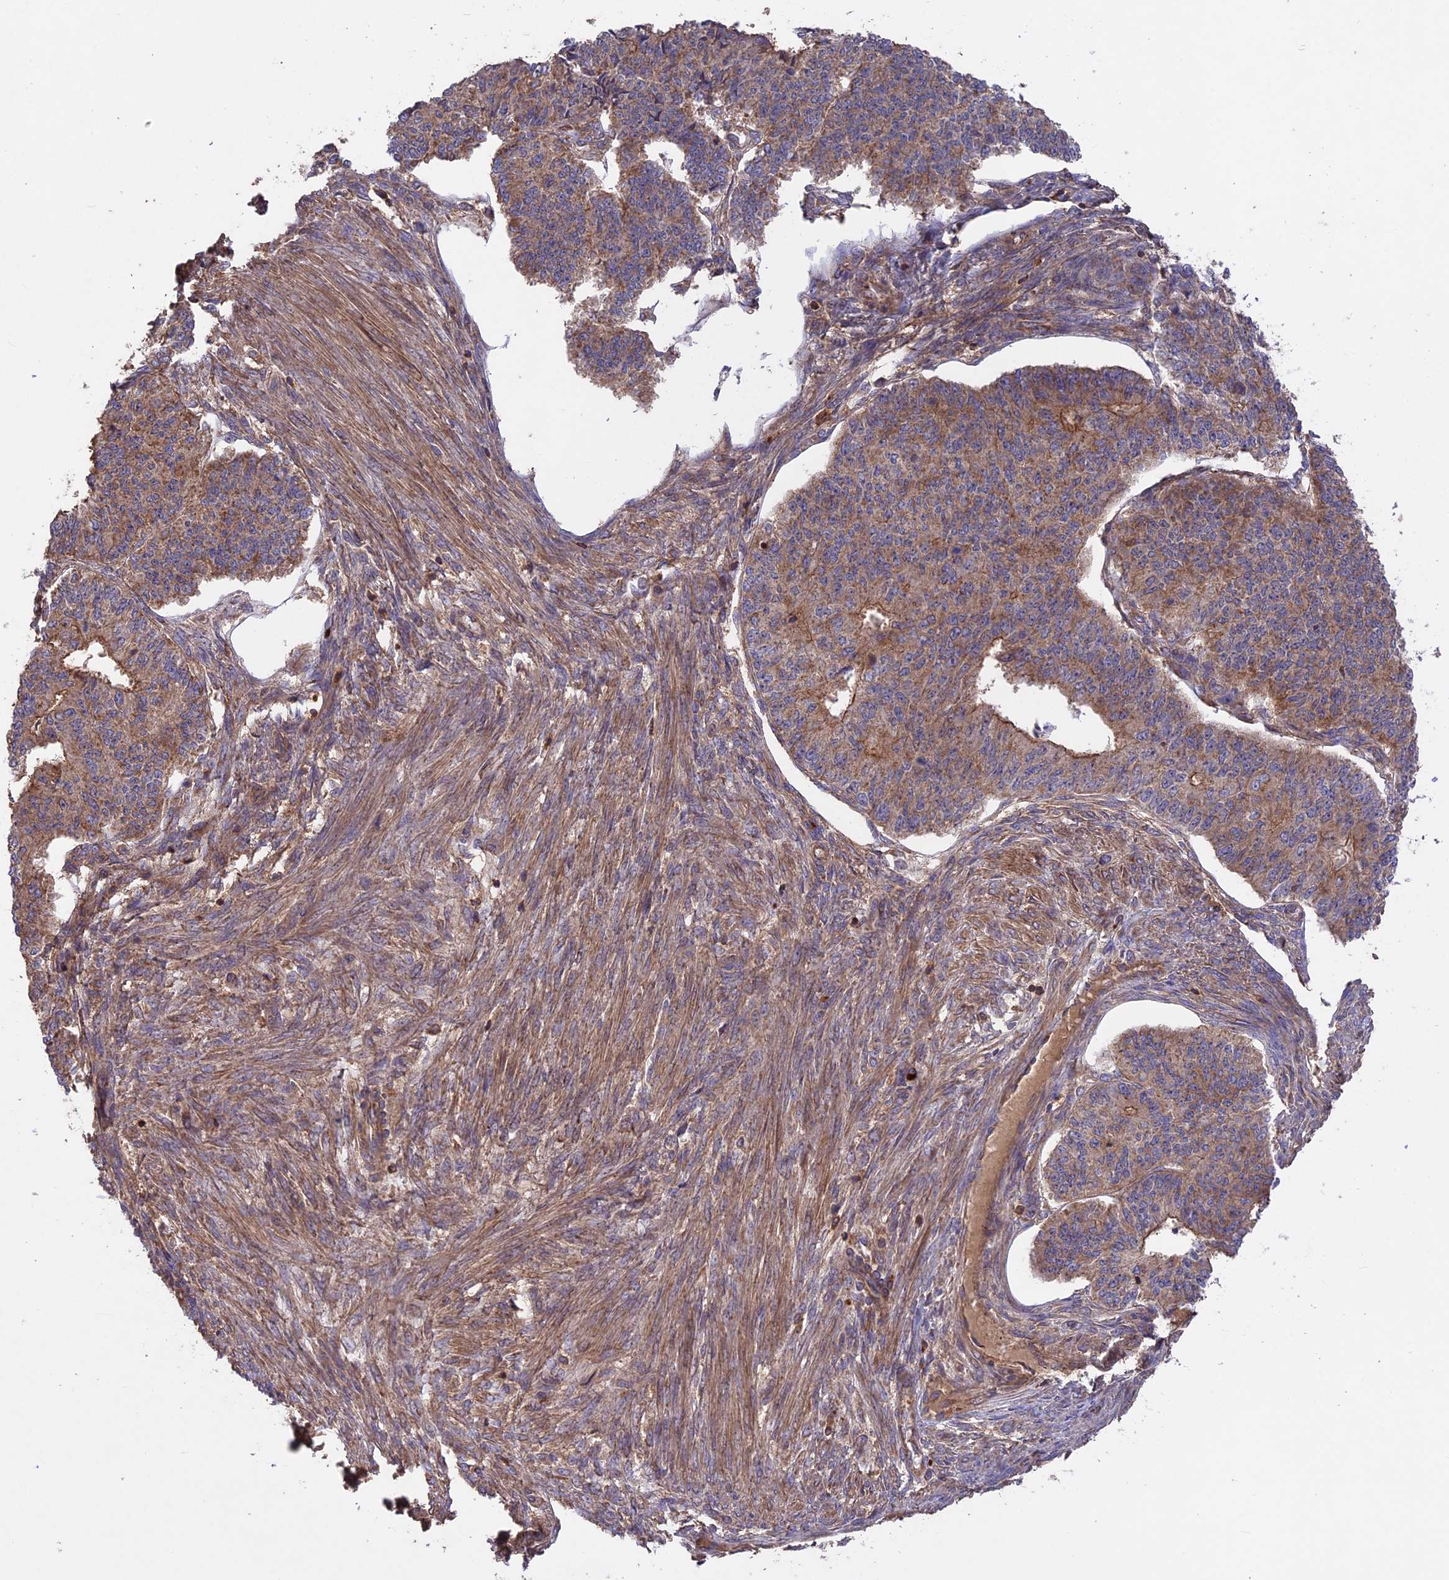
{"staining": {"intensity": "moderate", "quantity": ">75%", "location": "cytoplasmic/membranous"}, "tissue": "endometrial cancer", "cell_type": "Tumor cells", "image_type": "cancer", "snomed": [{"axis": "morphology", "description": "Adenocarcinoma, NOS"}, {"axis": "topography", "description": "Endometrium"}], "caption": "A histopathology image of endometrial adenocarcinoma stained for a protein displays moderate cytoplasmic/membranous brown staining in tumor cells. Nuclei are stained in blue.", "gene": "NUDT8", "patient": {"sex": "female", "age": 32}}